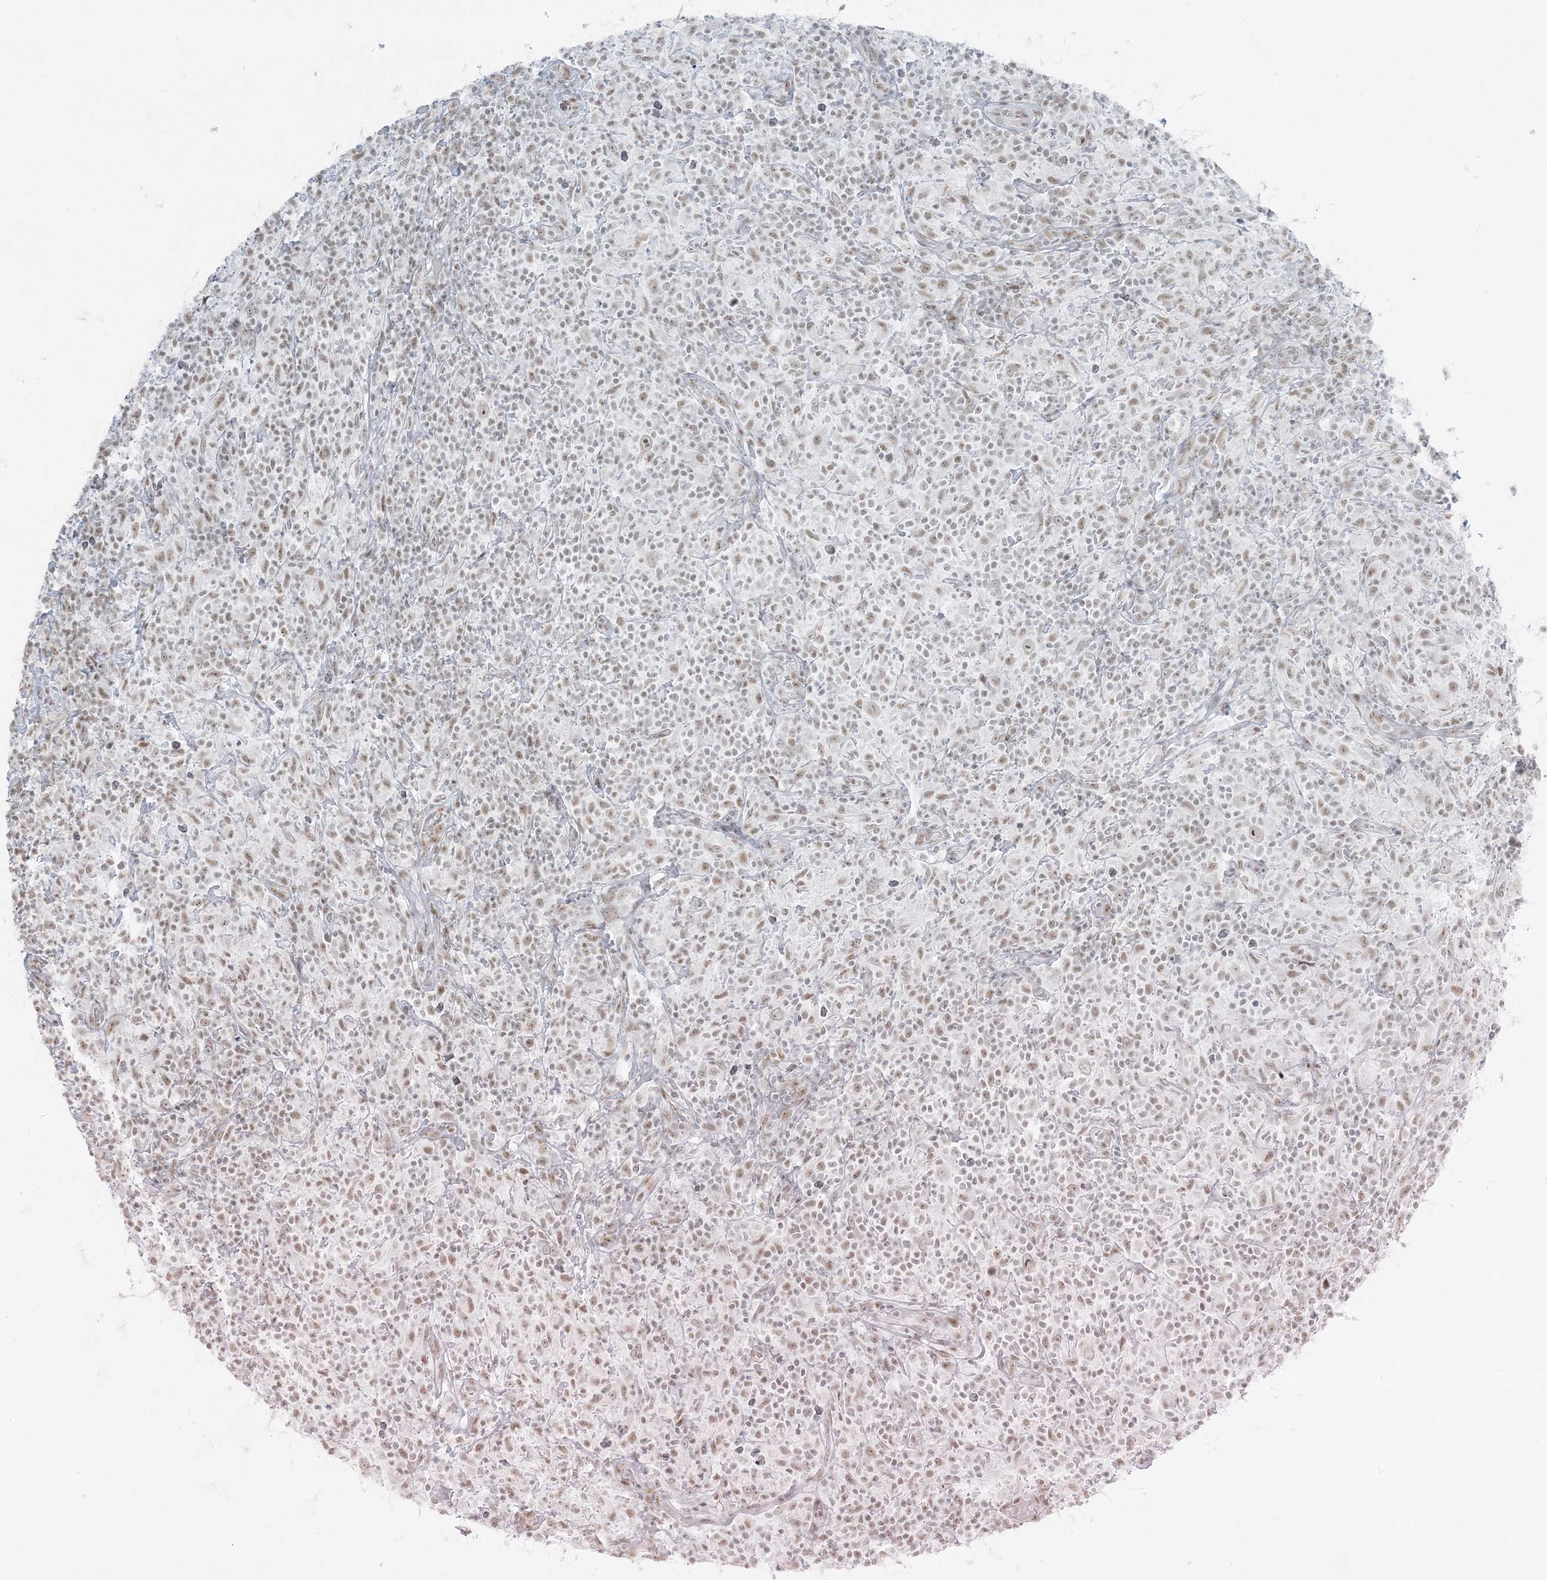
{"staining": {"intensity": "negative", "quantity": "none", "location": "none"}, "tissue": "lymphoma", "cell_type": "Tumor cells", "image_type": "cancer", "snomed": [{"axis": "morphology", "description": "Hodgkin's disease, NOS"}, {"axis": "topography", "description": "Lymph node"}], "caption": "Immunohistochemistry (IHC) photomicrograph of human Hodgkin's disease stained for a protein (brown), which reveals no positivity in tumor cells. The staining is performed using DAB (3,3'-diaminobenzidine) brown chromogen with nuclei counter-stained in using hematoxylin.", "gene": "ZNF787", "patient": {"sex": "male", "age": 70}}